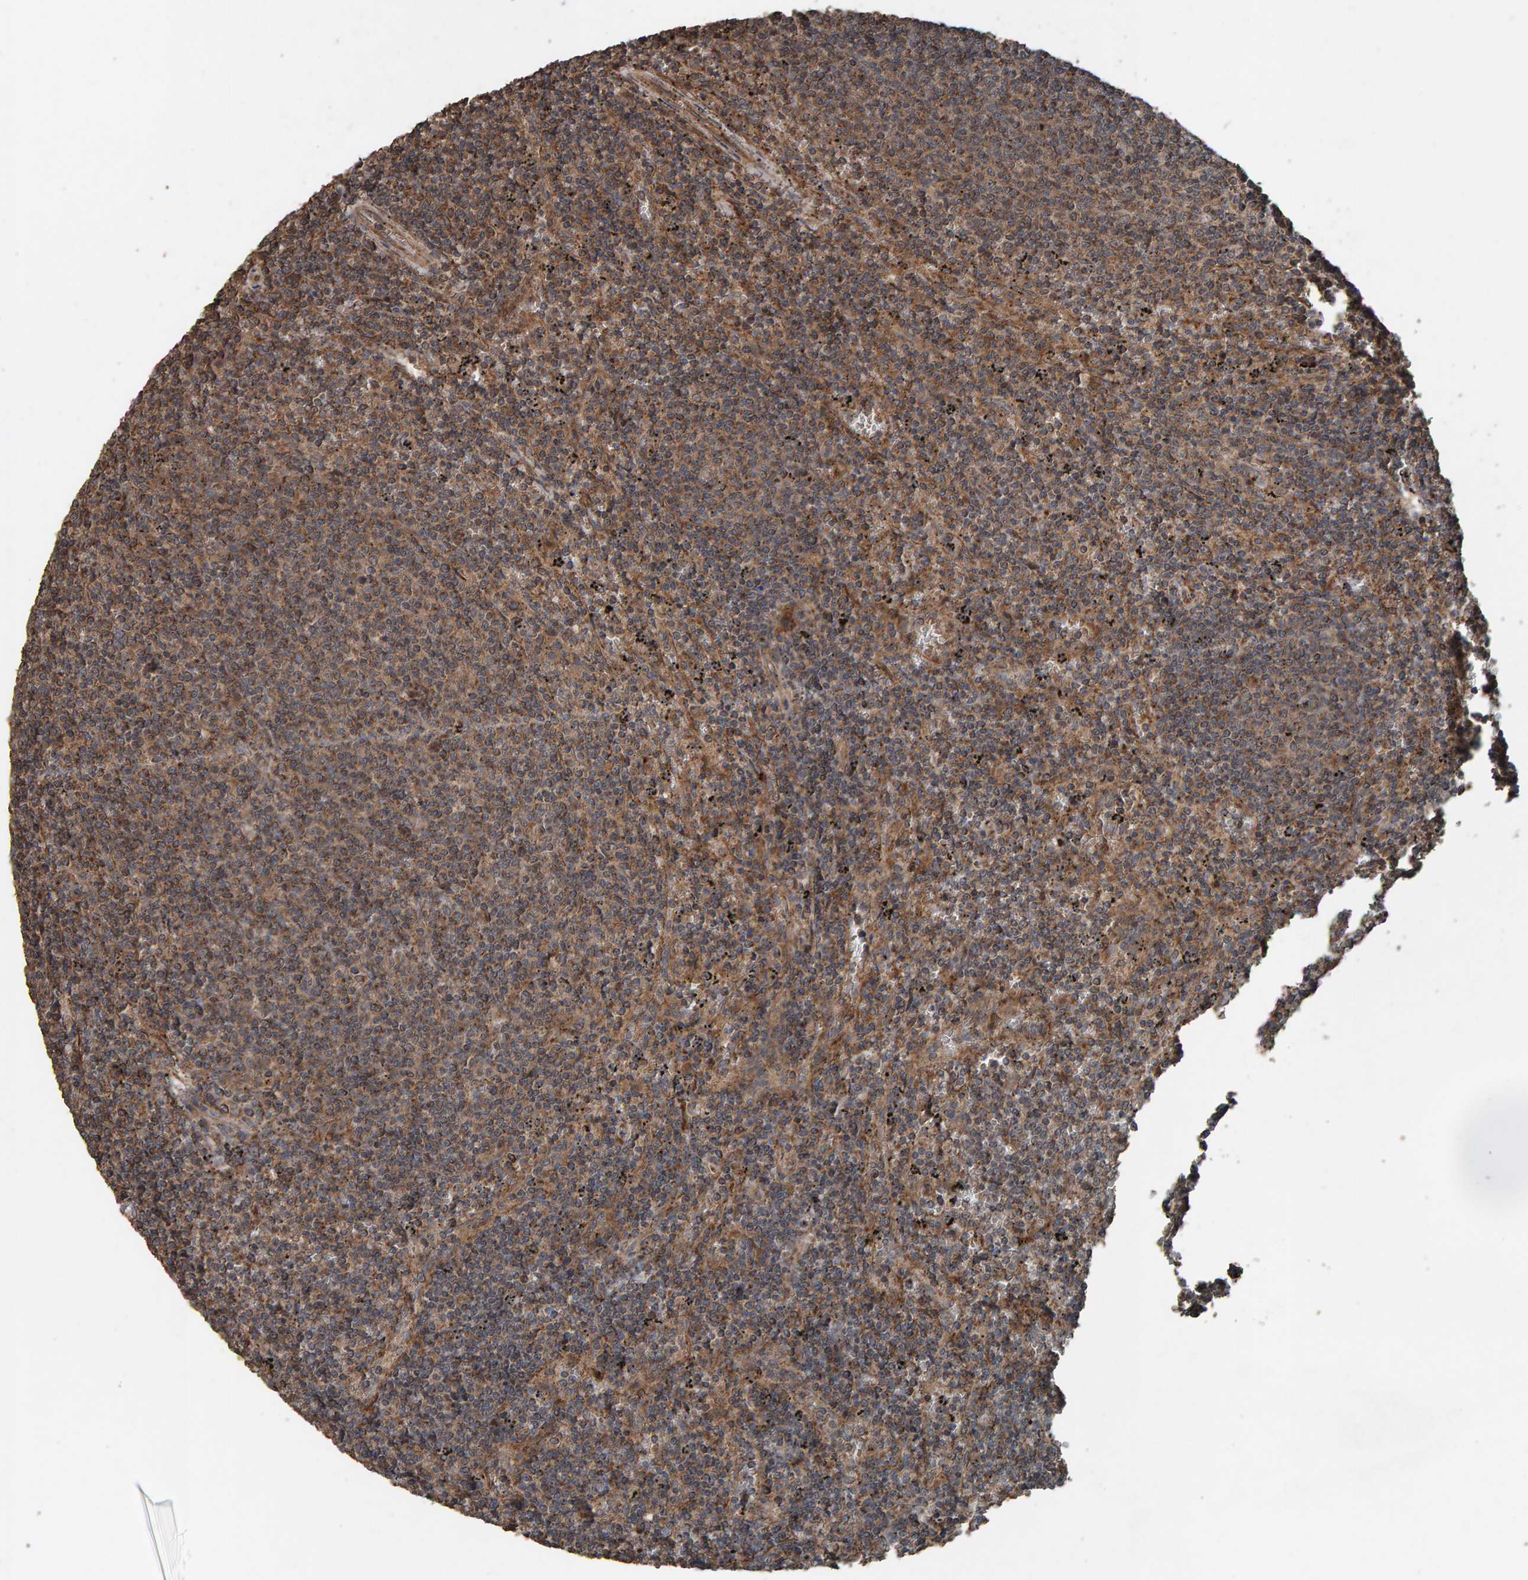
{"staining": {"intensity": "moderate", "quantity": ">75%", "location": "cytoplasmic/membranous"}, "tissue": "lymphoma", "cell_type": "Tumor cells", "image_type": "cancer", "snomed": [{"axis": "morphology", "description": "Malignant lymphoma, non-Hodgkin's type, Low grade"}, {"axis": "topography", "description": "Spleen"}], "caption": "An image of human lymphoma stained for a protein displays moderate cytoplasmic/membranous brown staining in tumor cells.", "gene": "DUS1L", "patient": {"sex": "female", "age": 50}}